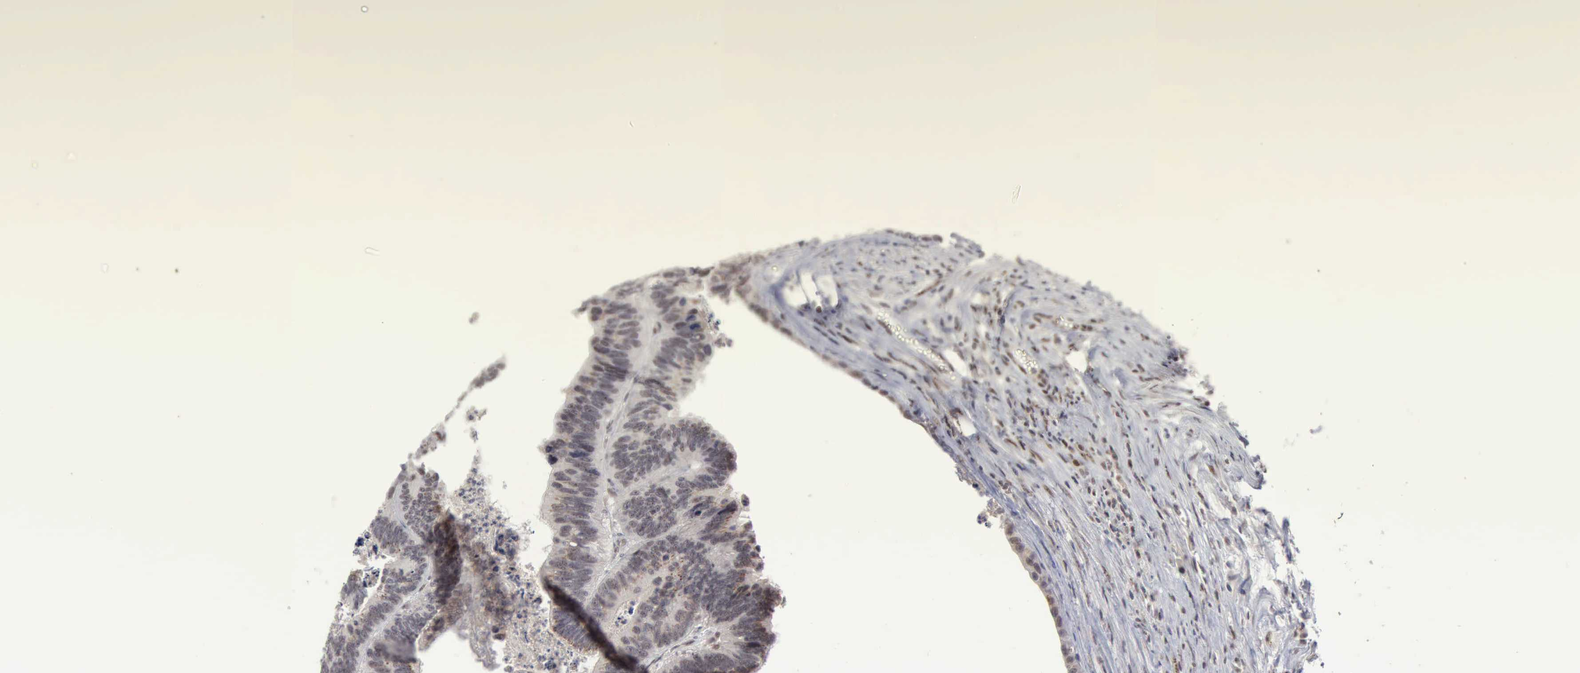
{"staining": {"intensity": "moderate", "quantity": "25%-75%", "location": "cytoplasmic/membranous"}, "tissue": "colorectal cancer", "cell_type": "Tumor cells", "image_type": "cancer", "snomed": [{"axis": "morphology", "description": "Adenocarcinoma, NOS"}, {"axis": "topography", "description": "Colon"}], "caption": "Protein expression analysis of adenocarcinoma (colorectal) shows moderate cytoplasmic/membranous staining in about 25%-75% of tumor cells. (brown staining indicates protein expression, while blue staining denotes nuclei).", "gene": "CDKN2A", "patient": {"sex": "male", "age": 72}}